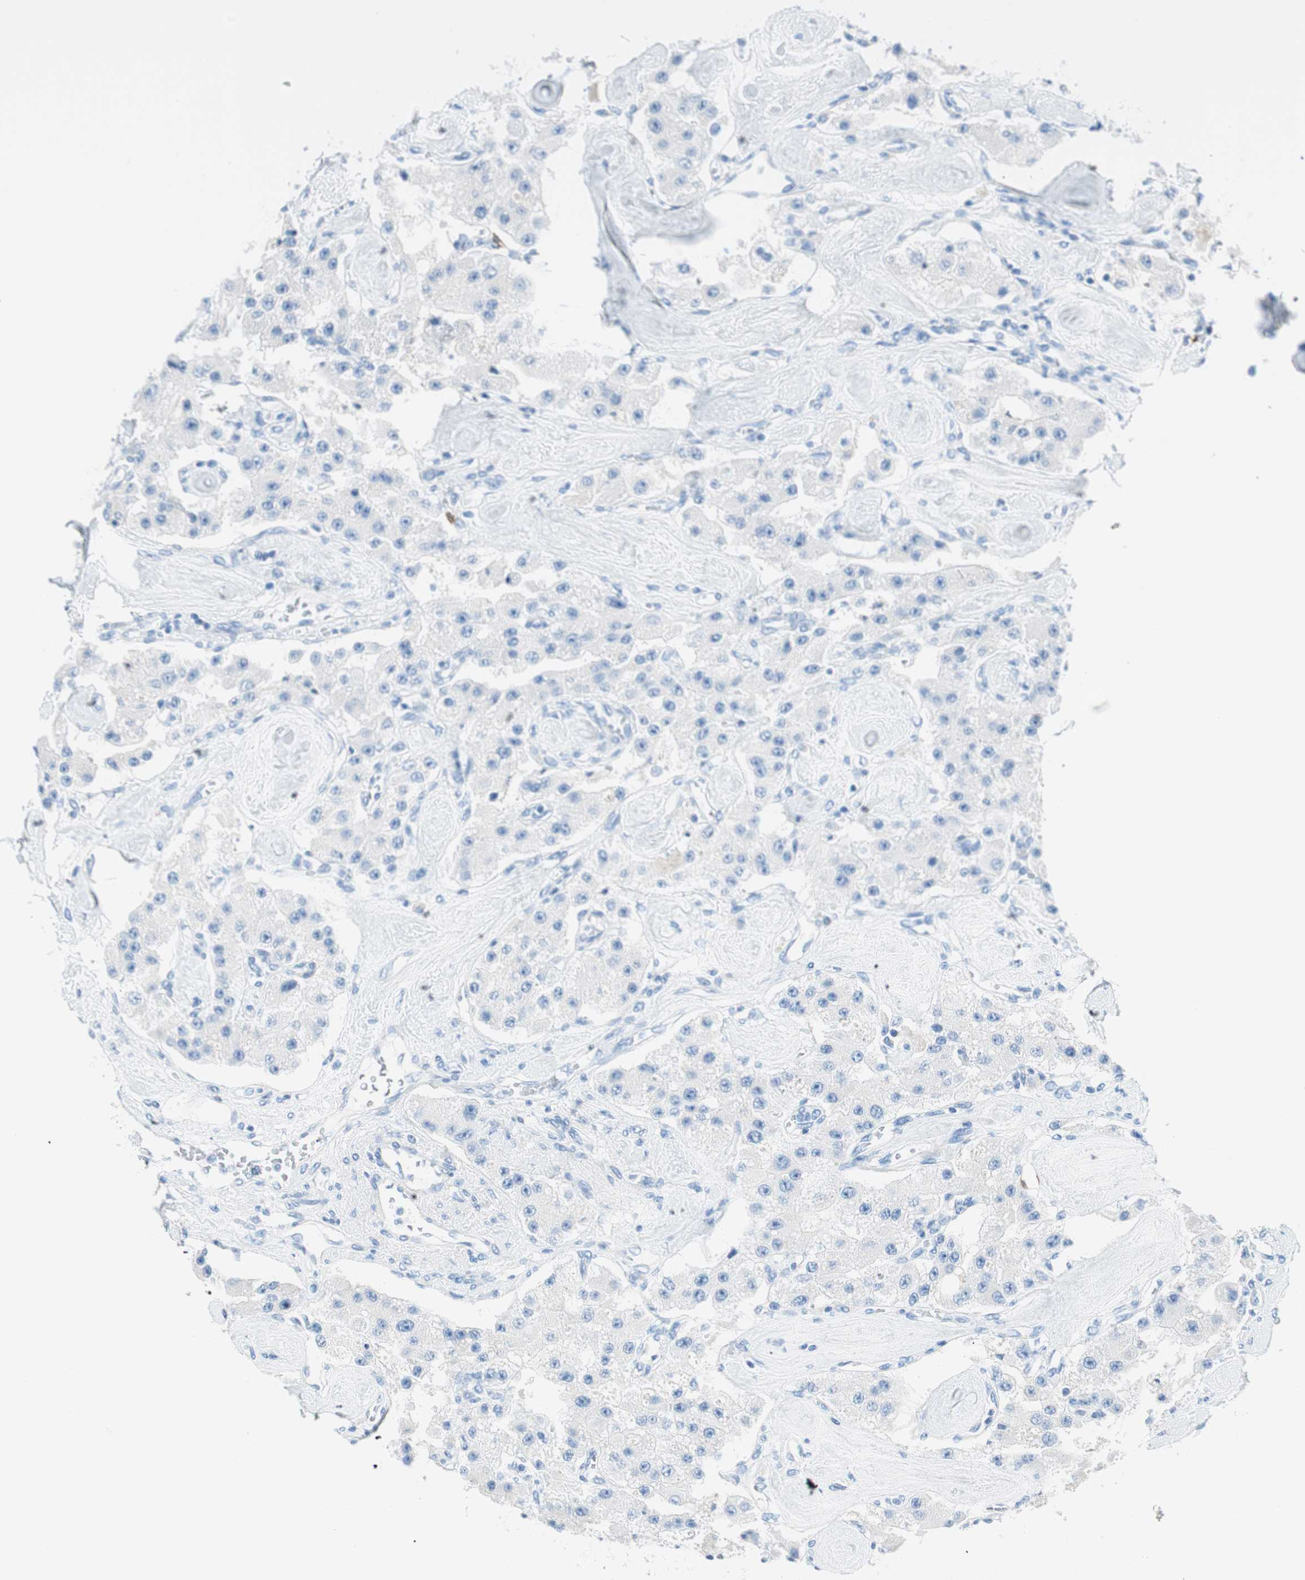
{"staining": {"intensity": "negative", "quantity": "none", "location": "none"}, "tissue": "carcinoid", "cell_type": "Tumor cells", "image_type": "cancer", "snomed": [{"axis": "morphology", "description": "Carcinoid, malignant, NOS"}, {"axis": "topography", "description": "Pancreas"}], "caption": "There is no significant staining in tumor cells of carcinoid (malignant). The staining was performed using DAB (3,3'-diaminobenzidine) to visualize the protein expression in brown, while the nuclei were stained in blue with hematoxylin (Magnification: 20x).", "gene": "TNFRSF13C", "patient": {"sex": "male", "age": 41}}